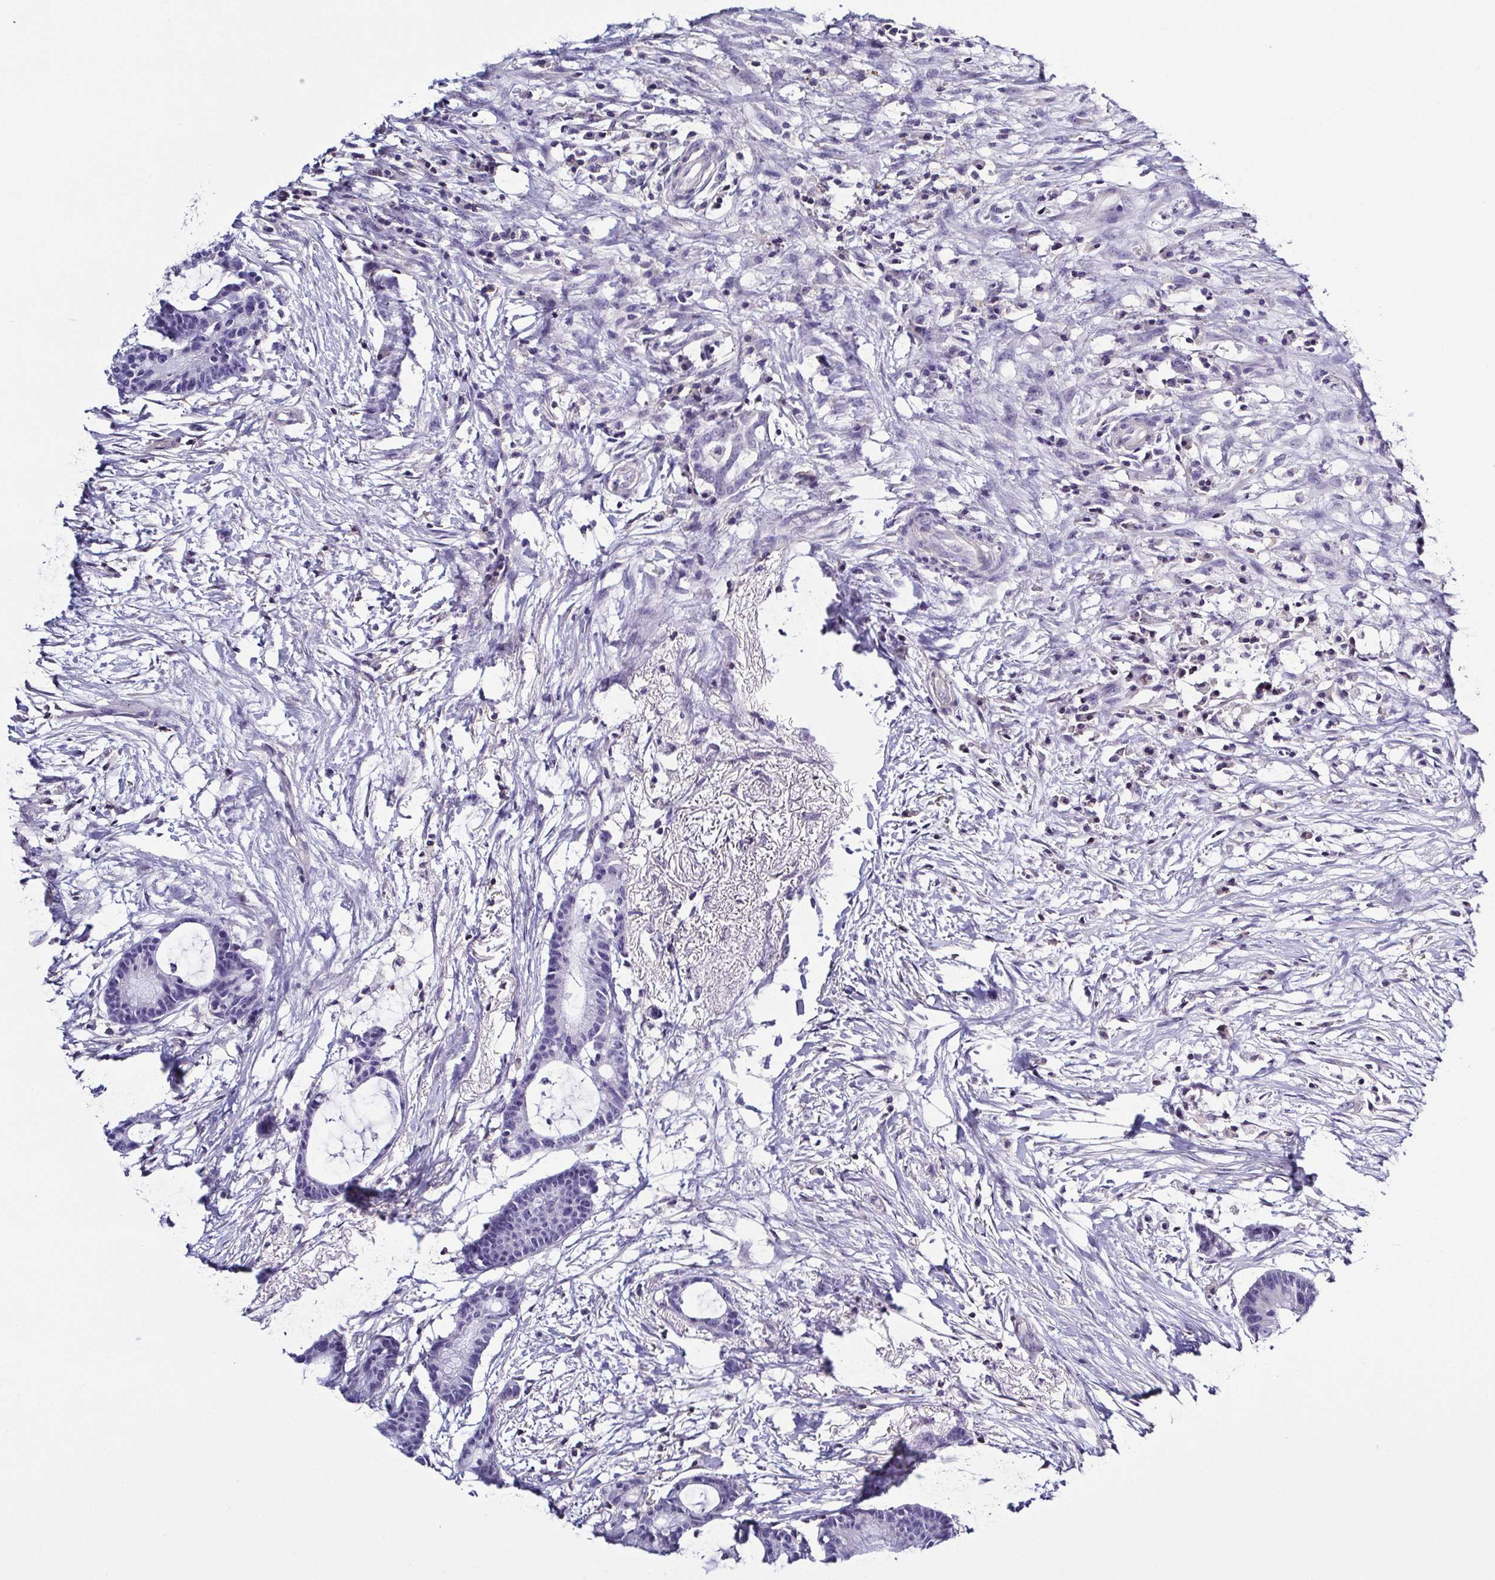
{"staining": {"intensity": "negative", "quantity": "none", "location": "none"}, "tissue": "colorectal cancer", "cell_type": "Tumor cells", "image_type": "cancer", "snomed": [{"axis": "morphology", "description": "Adenocarcinoma, NOS"}, {"axis": "topography", "description": "Colon"}], "caption": "Colorectal cancer (adenocarcinoma) was stained to show a protein in brown. There is no significant positivity in tumor cells.", "gene": "TNNT2", "patient": {"sex": "female", "age": 78}}